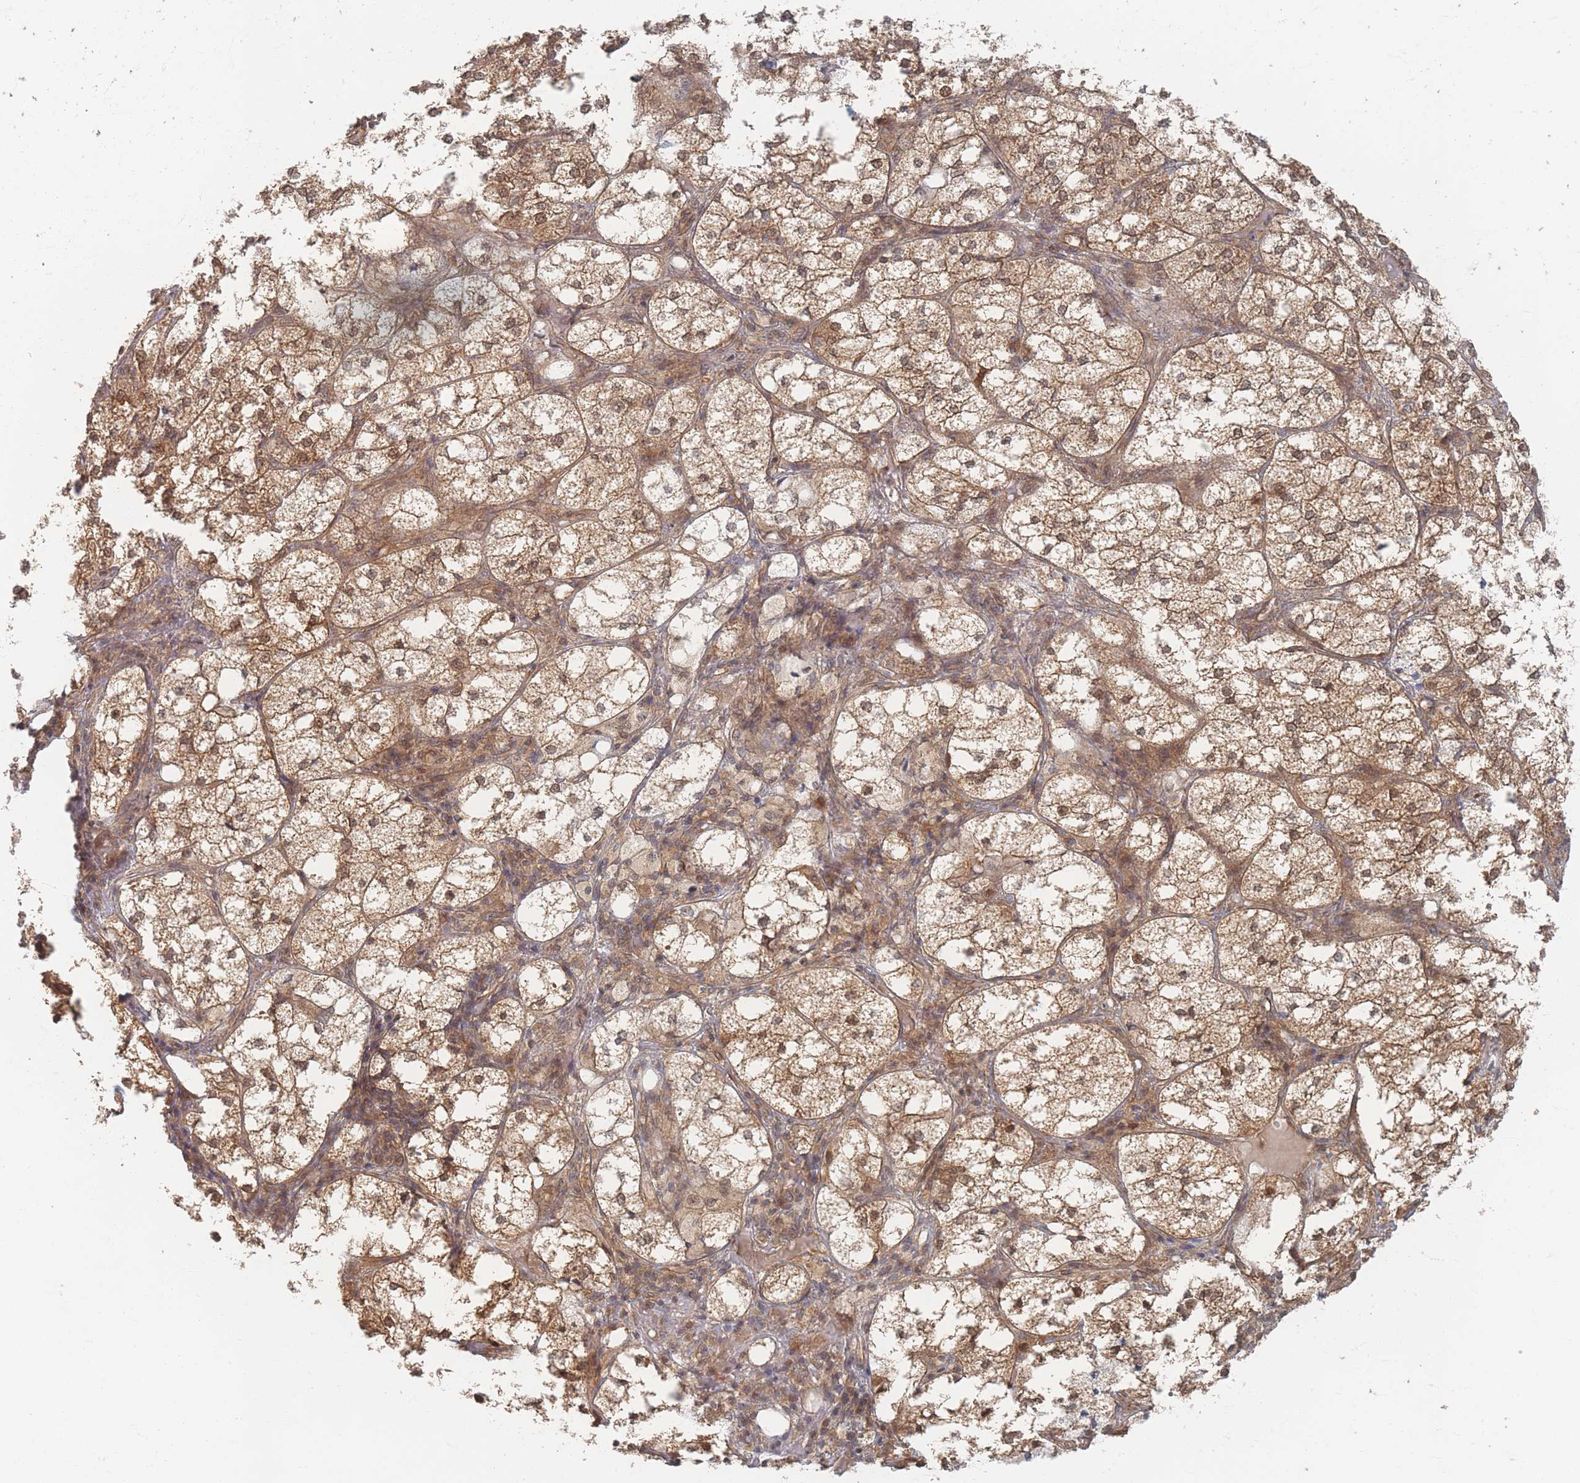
{"staining": {"intensity": "moderate", "quantity": ">75%", "location": "cytoplasmic/membranous,nuclear"}, "tissue": "adrenal gland", "cell_type": "Glandular cells", "image_type": "normal", "snomed": [{"axis": "morphology", "description": "Normal tissue, NOS"}, {"axis": "topography", "description": "Adrenal gland"}], "caption": "Adrenal gland stained with a brown dye reveals moderate cytoplasmic/membranous,nuclear positive staining in about >75% of glandular cells.", "gene": "PSMD9", "patient": {"sex": "female", "age": 61}}